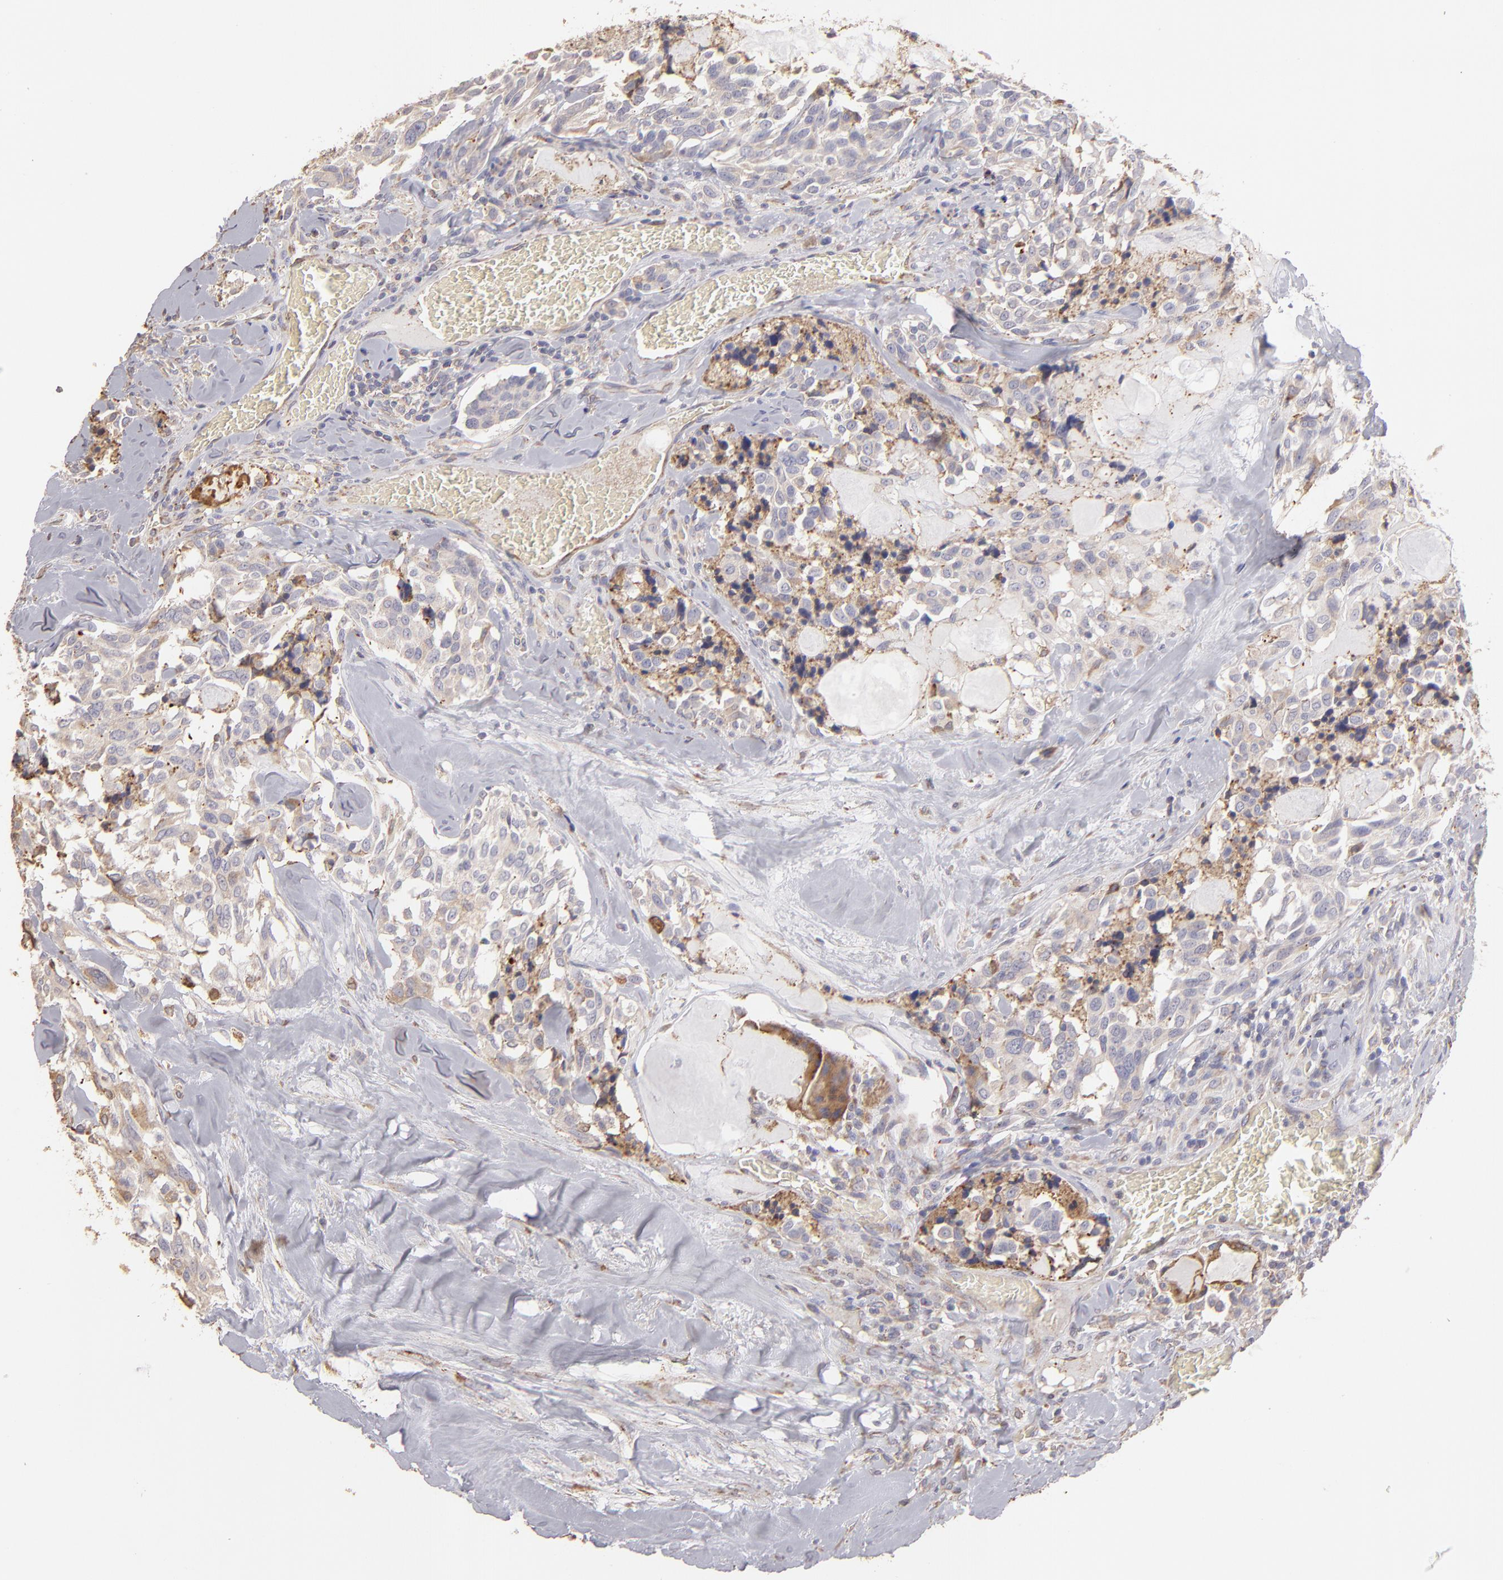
{"staining": {"intensity": "weak", "quantity": ">75%", "location": "cytoplasmic/membranous"}, "tissue": "thyroid cancer", "cell_type": "Tumor cells", "image_type": "cancer", "snomed": [{"axis": "morphology", "description": "Carcinoma, NOS"}, {"axis": "morphology", "description": "Carcinoid, malignant, NOS"}, {"axis": "topography", "description": "Thyroid gland"}], "caption": "This is an image of immunohistochemistry staining of carcinoma (thyroid), which shows weak expression in the cytoplasmic/membranous of tumor cells.", "gene": "CALR", "patient": {"sex": "male", "age": 33}}